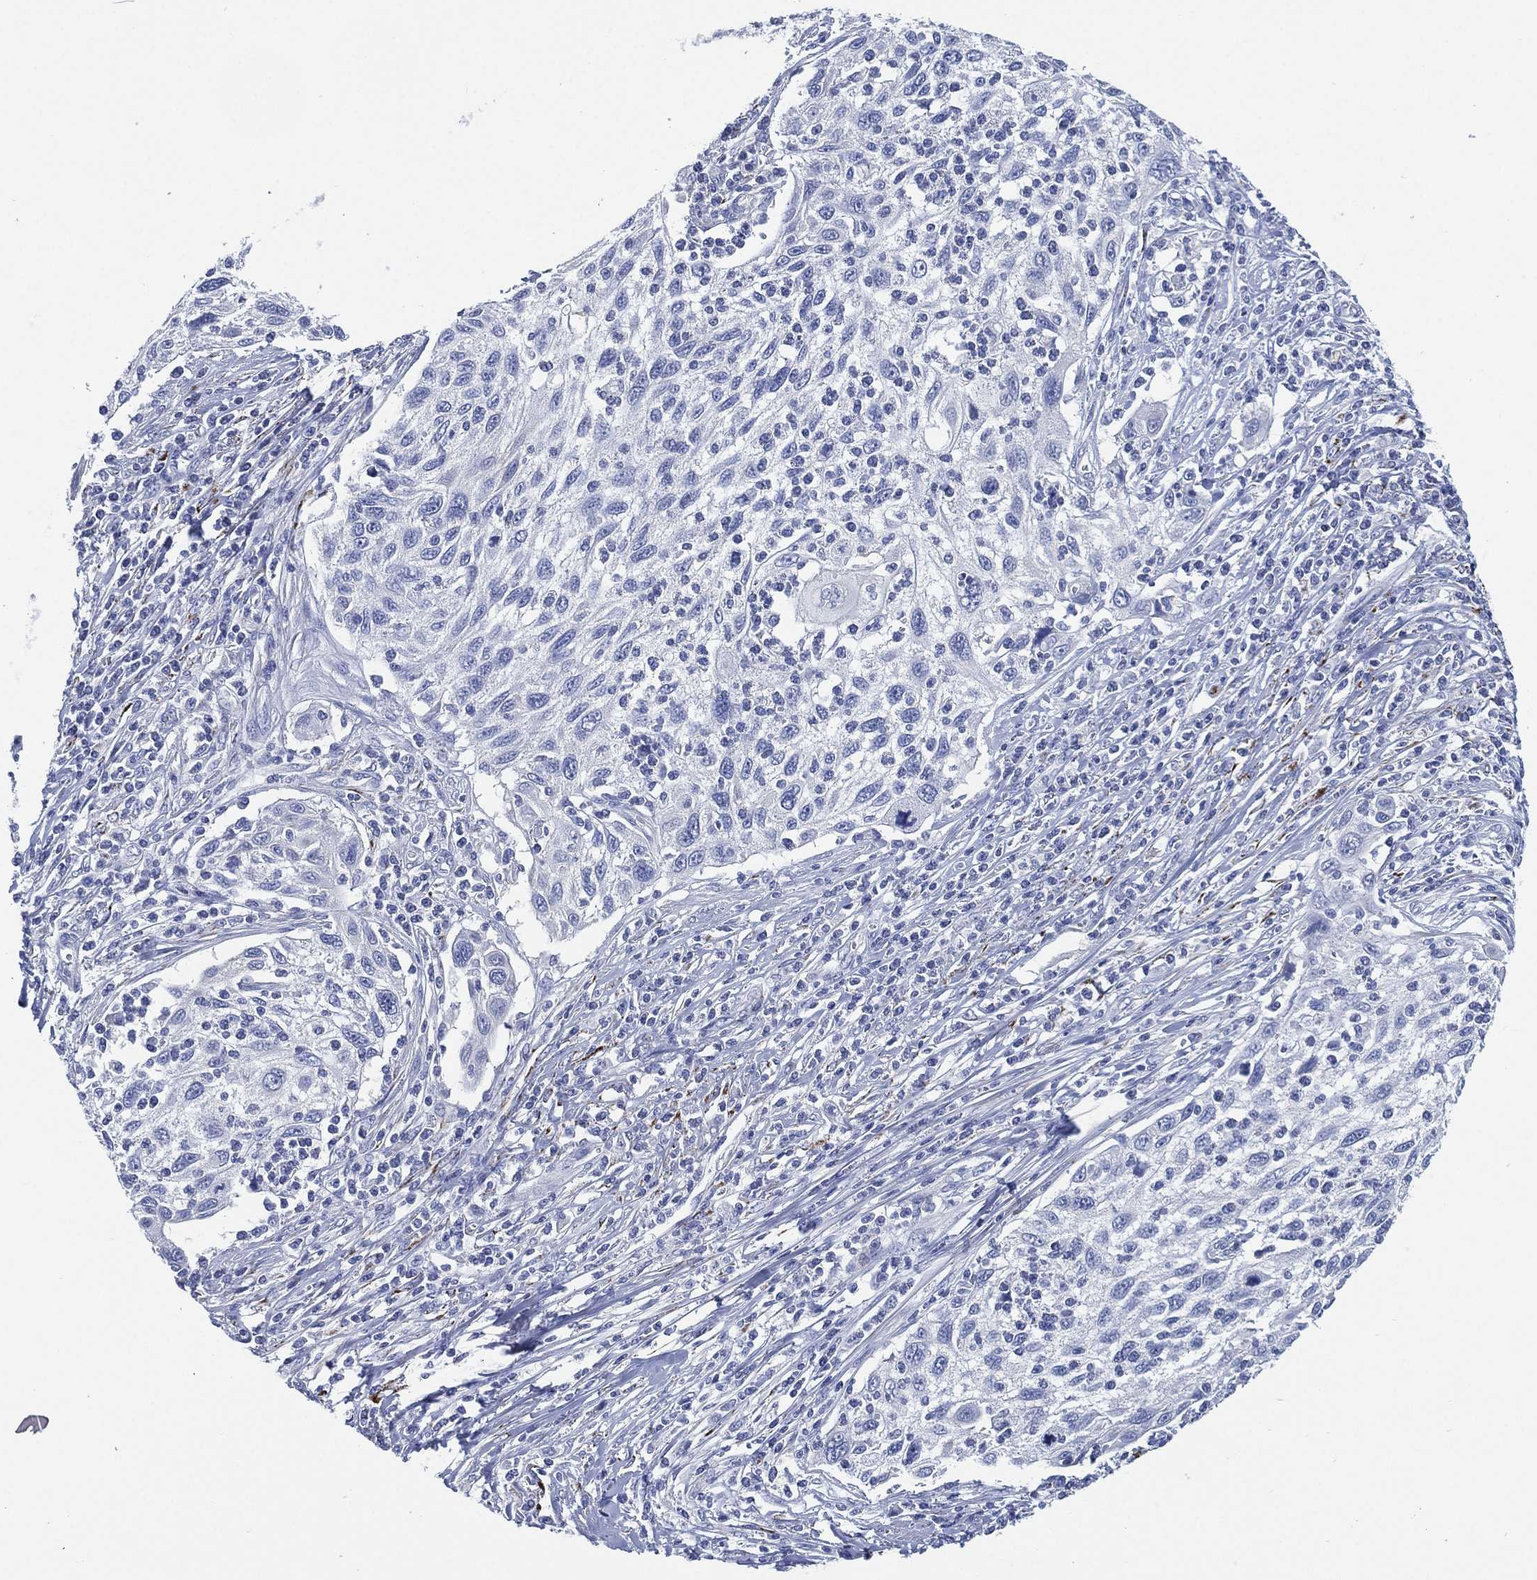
{"staining": {"intensity": "negative", "quantity": "none", "location": "none"}, "tissue": "cervical cancer", "cell_type": "Tumor cells", "image_type": "cancer", "snomed": [{"axis": "morphology", "description": "Squamous cell carcinoma, NOS"}, {"axis": "topography", "description": "Cervix"}], "caption": "High magnification brightfield microscopy of squamous cell carcinoma (cervical) stained with DAB (3,3'-diaminobenzidine) (brown) and counterstained with hematoxylin (blue): tumor cells show no significant expression.", "gene": "C5orf46", "patient": {"sex": "female", "age": 70}}